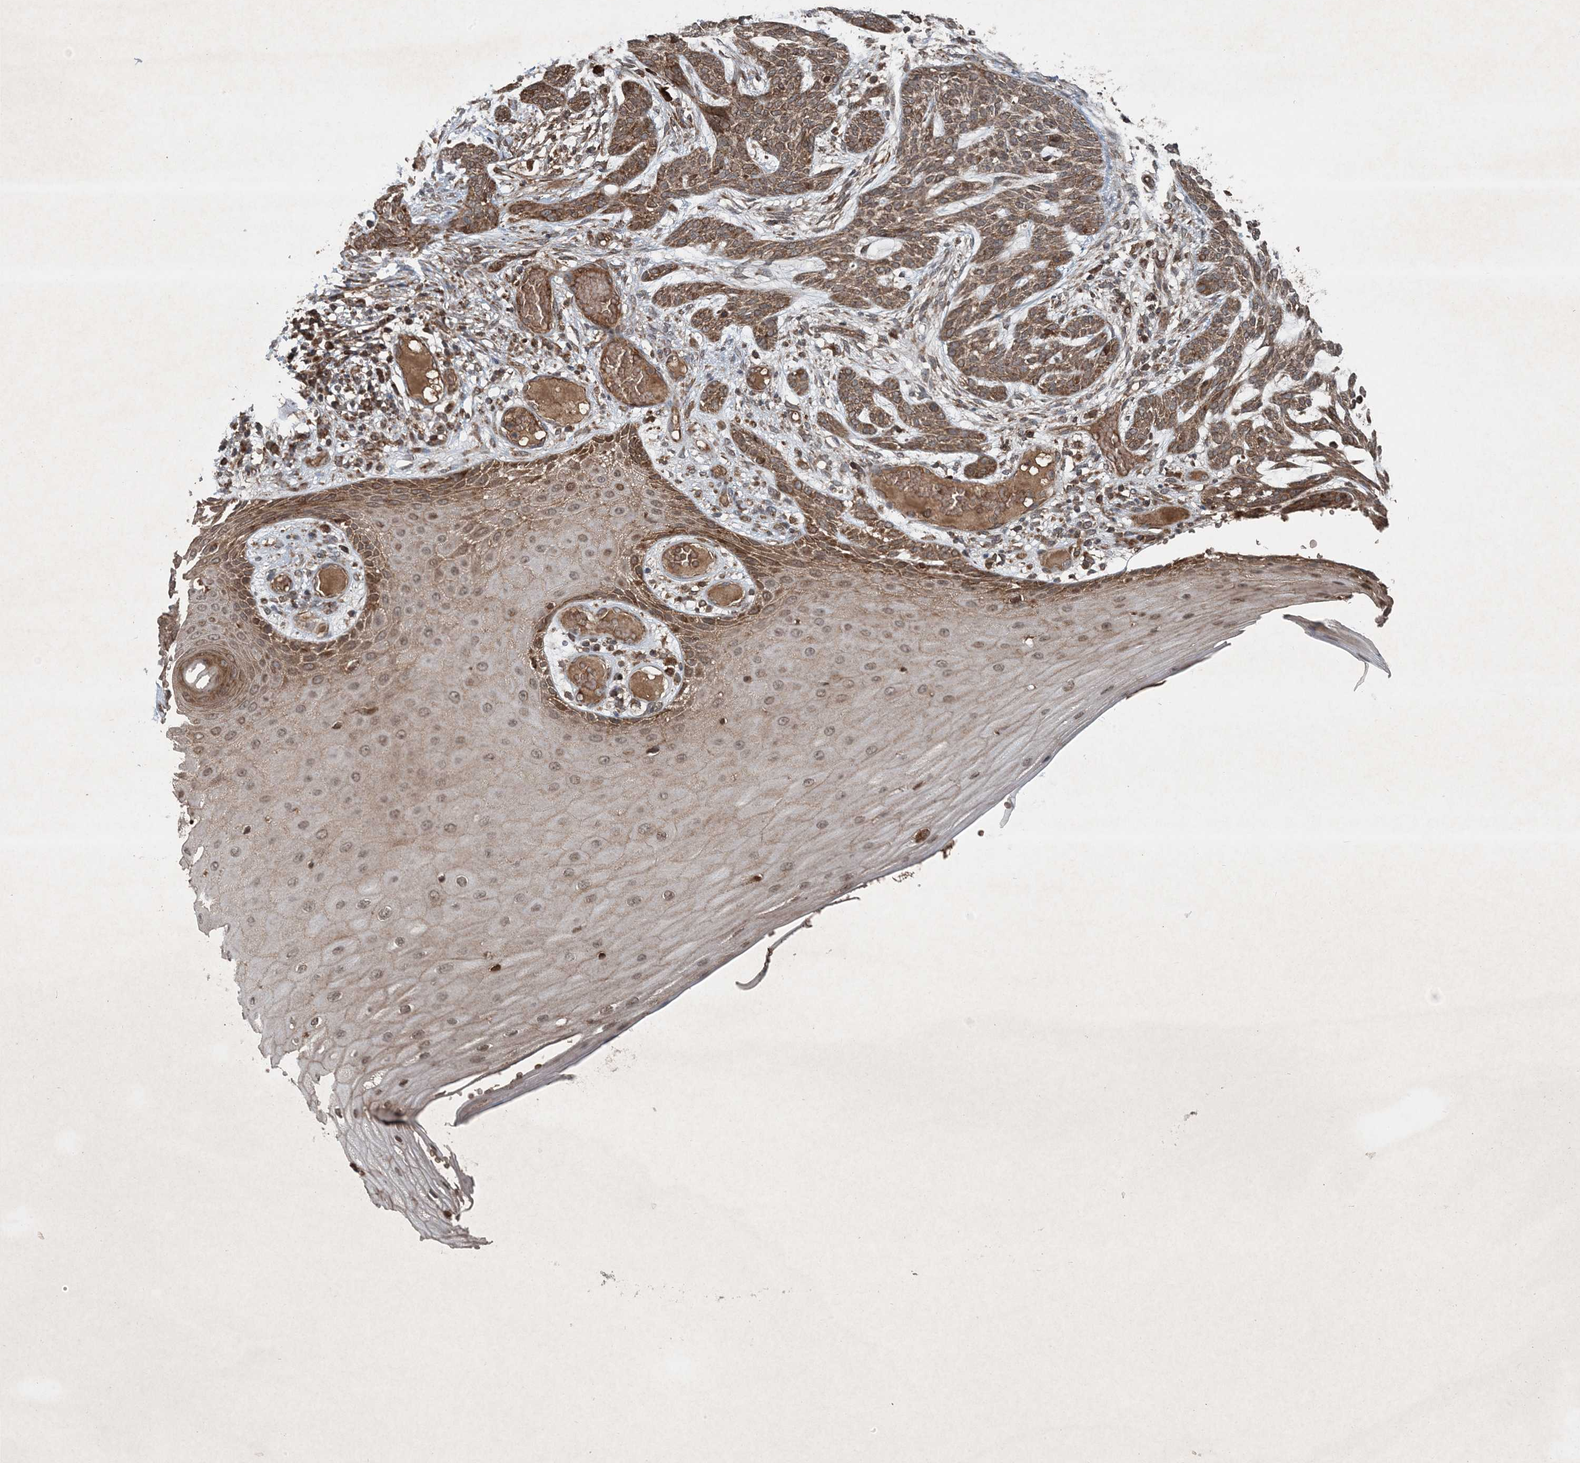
{"staining": {"intensity": "moderate", "quantity": ">75%", "location": "cytoplasmic/membranous"}, "tissue": "skin cancer", "cell_type": "Tumor cells", "image_type": "cancer", "snomed": [{"axis": "morphology", "description": "Basal cell carcinoma"}, {"axis": "topography", "description": "Skin"}], "caption": "Immunohistochemical staining of human skin cancer (basal cell carcinoma) demonstrates medium levels of moderate cytoplasmic/membranous protein positivity in approximately >75% of tumor cells. (Stains: DAB (3,3'-diaminobenzidine) in brown, nuclei in blue, Microscopy: brightfield microscopy at high magnification).", "gene": "GNG5", "patient": {"sex": "female", "age": 59}}